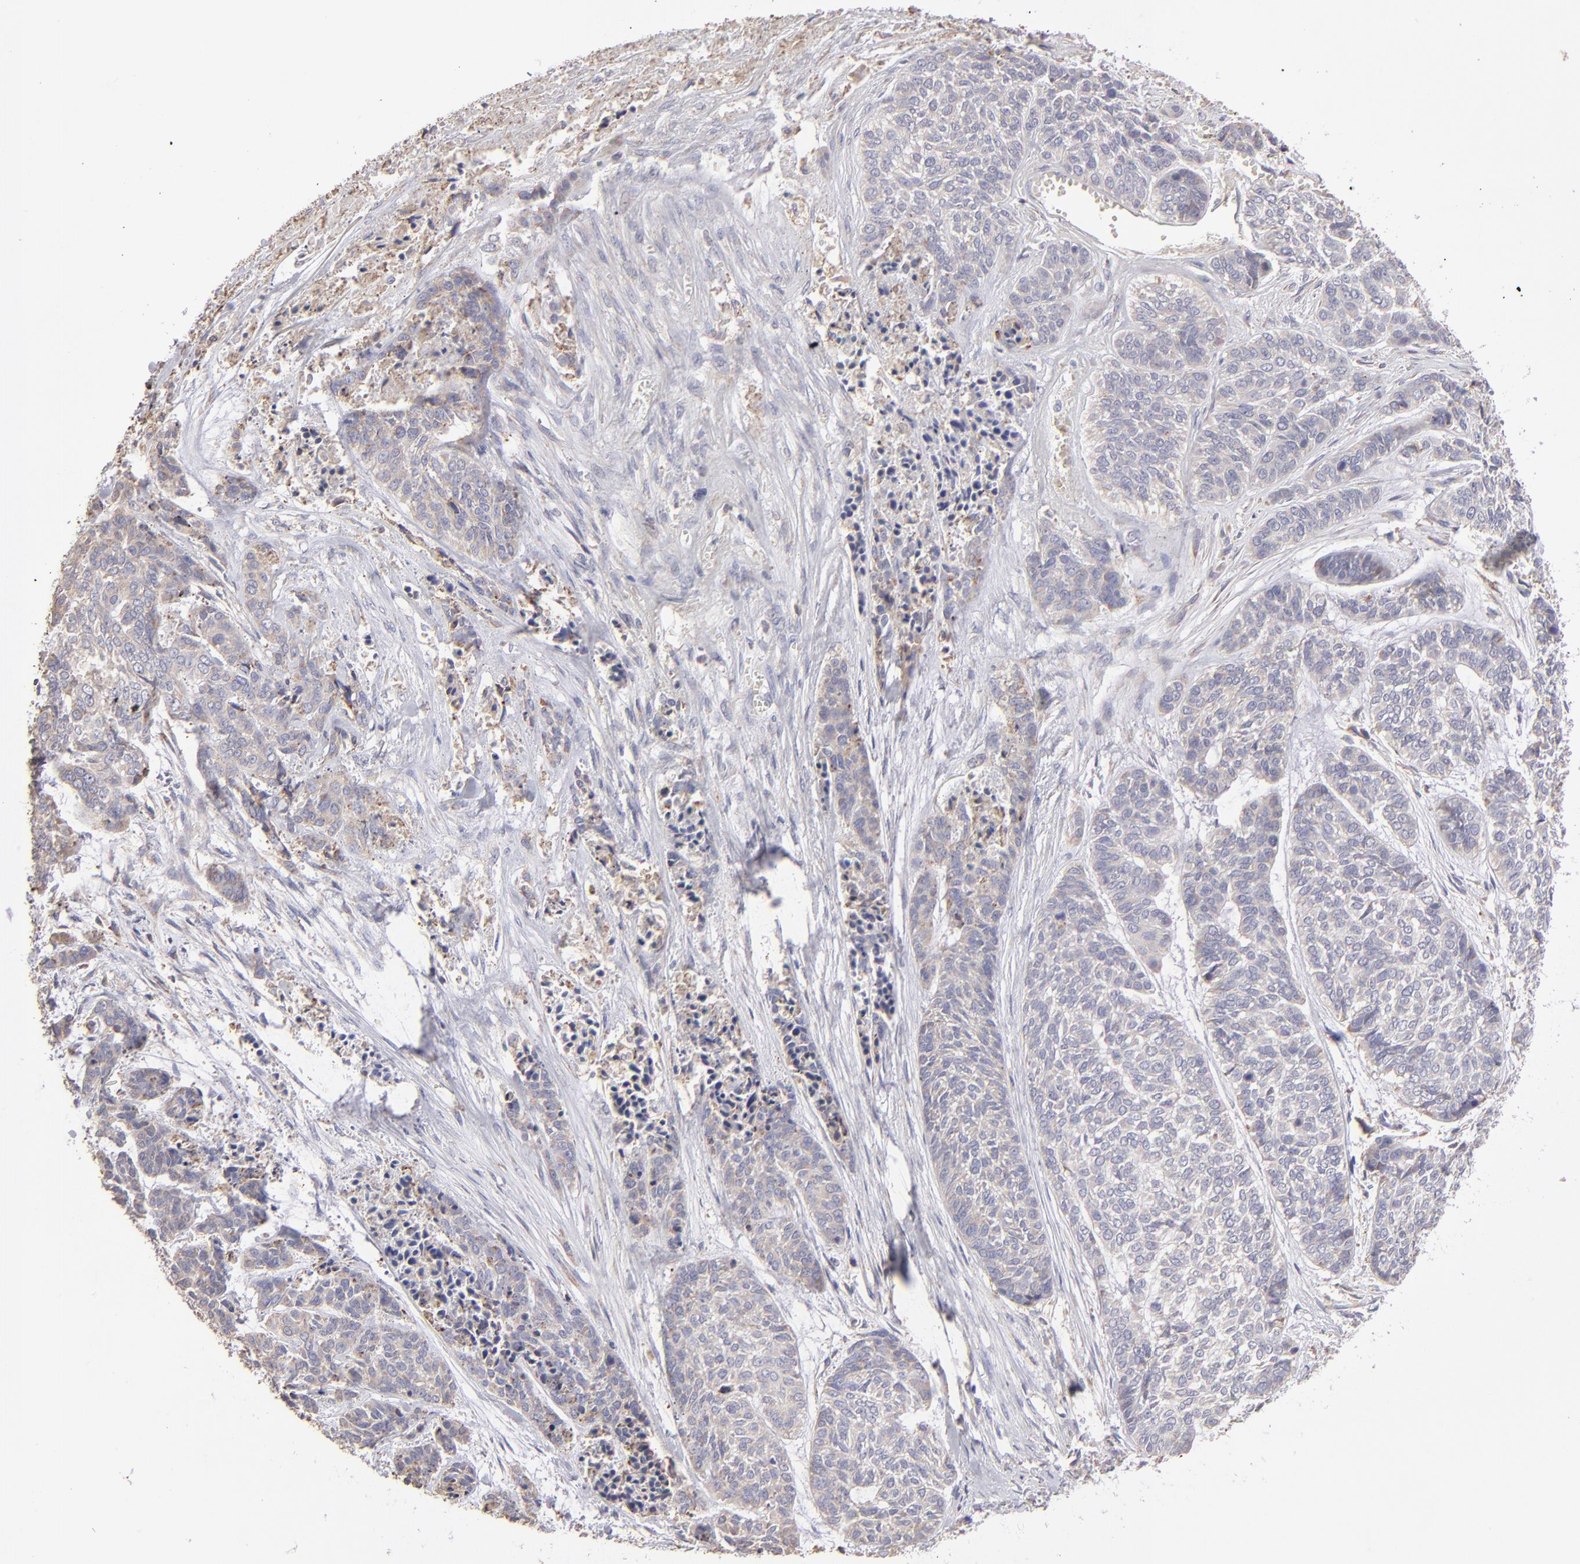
{"staining": {"intensity": "weak", "quantity": ">75%", "location": "cytoplasmic/membranous"}, "tissue": "skin cancer", "cell_type": "Tumor cells", "image_type": "cancer", "snomed": [{"axis": "morphology", "description": "Basal cell carcinoma"}, {"axis": "topography", "description": "Skin"}], "caption": "Weak cytoplasmic/membranous protein expression is identified in about >75% of tumor cells in skin basal cell carcinoma. (DAB (3,3'-diaminobenzidine) = brown stain, brightfield microscopy at high magnification).", "gene": "CALR", "patient": {"sex": "female", "age": 64}}